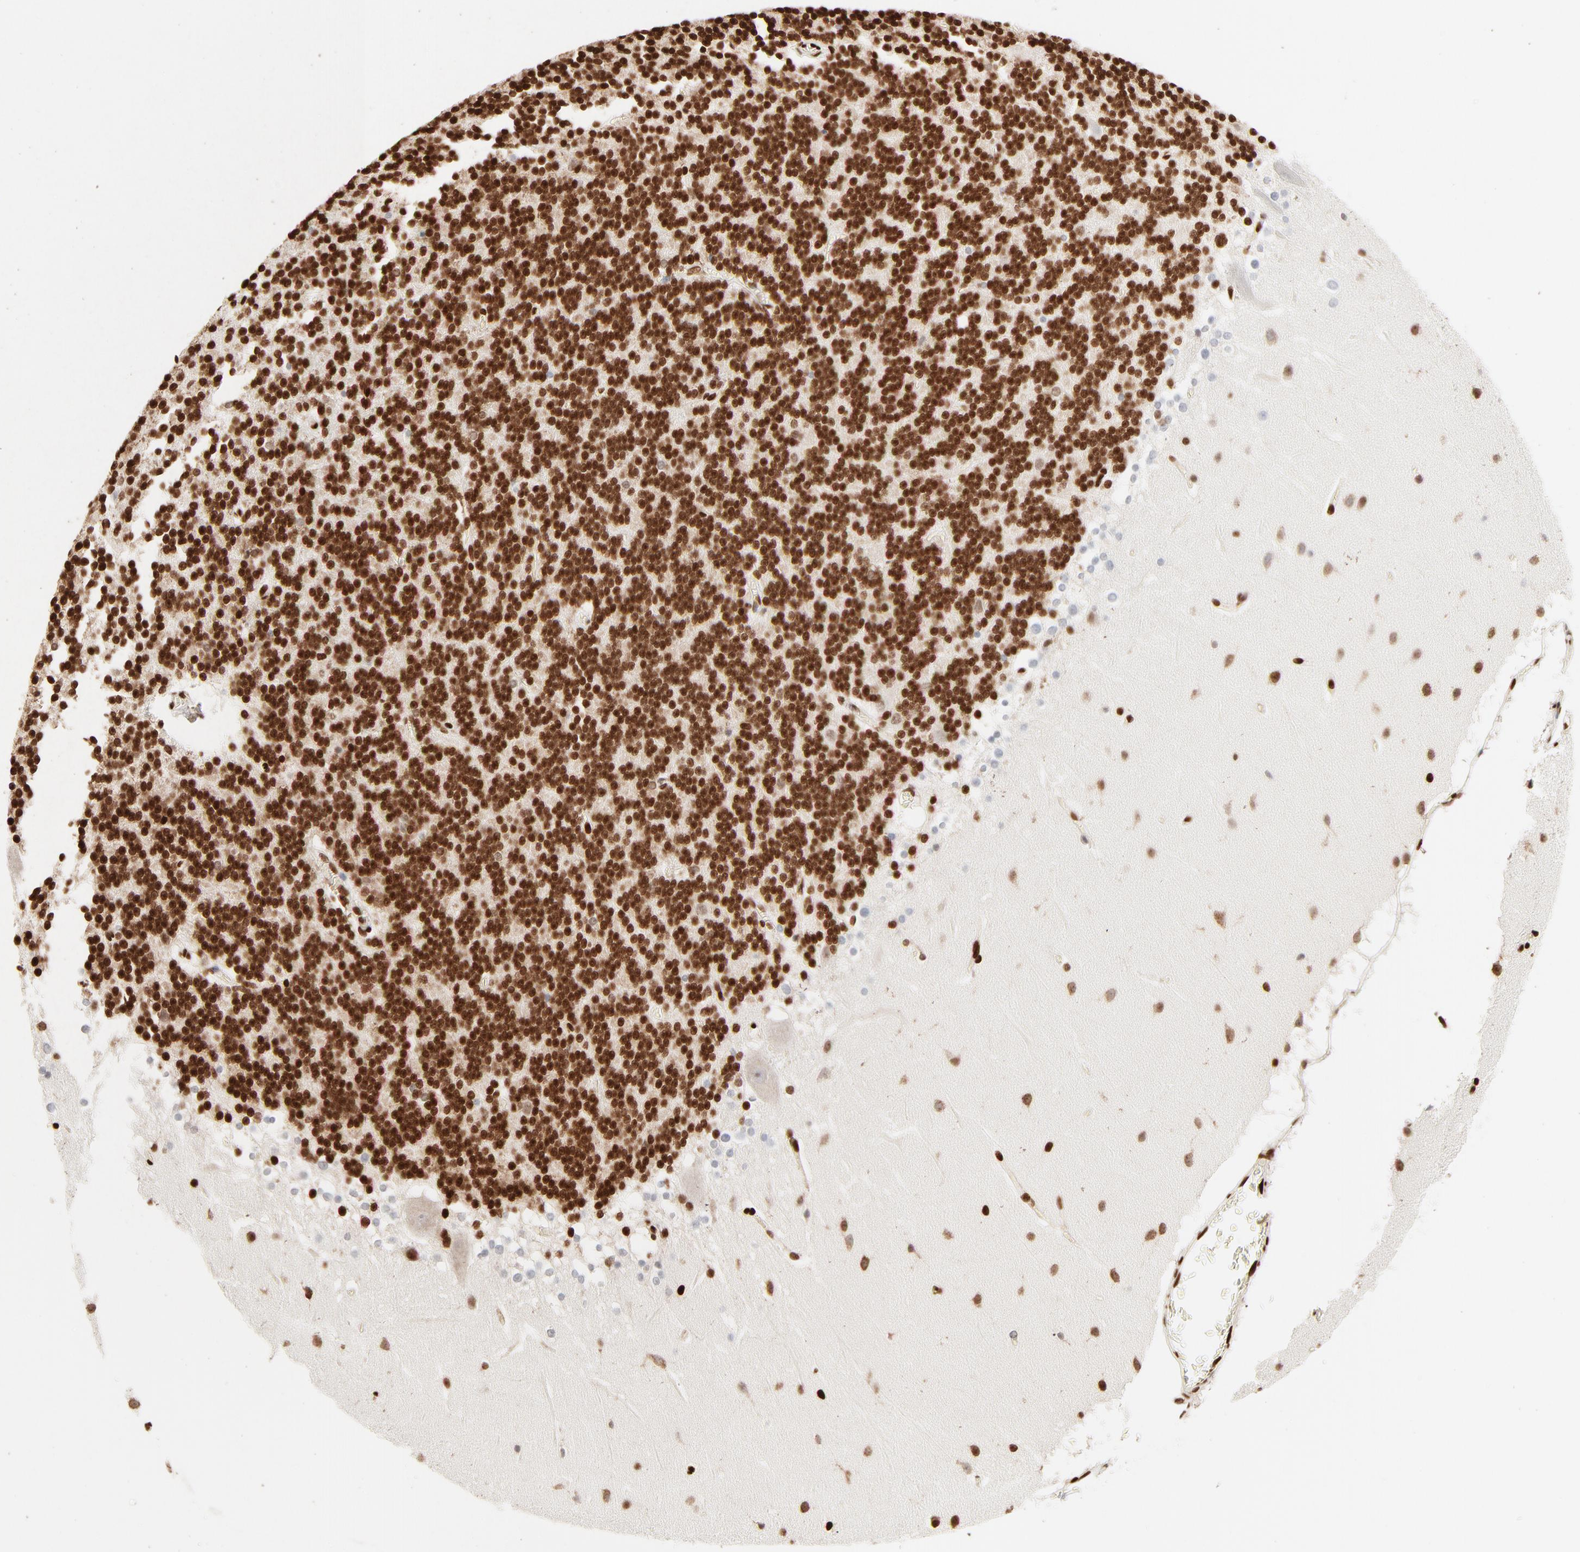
{"staining": {"intensity": "strong", "quantity": ">75%", "location": "nuclear"}, "tissue": "cerebellum", "cell_type": "Cells in granular layer", "image_type": "normal", "snomed": [{"axis": "morphology", "description": "Normal tissue, NOS"}, {"axis": "topography", "description": "Cerebellum"}], "caption": "This image reveals IHC staining of unremarkable cerebellum, with high strong nuclear staining in about >75% of cells in granular layer.", "gene": "HMGB1", "patient": {"sex": "female", "age": 19}}